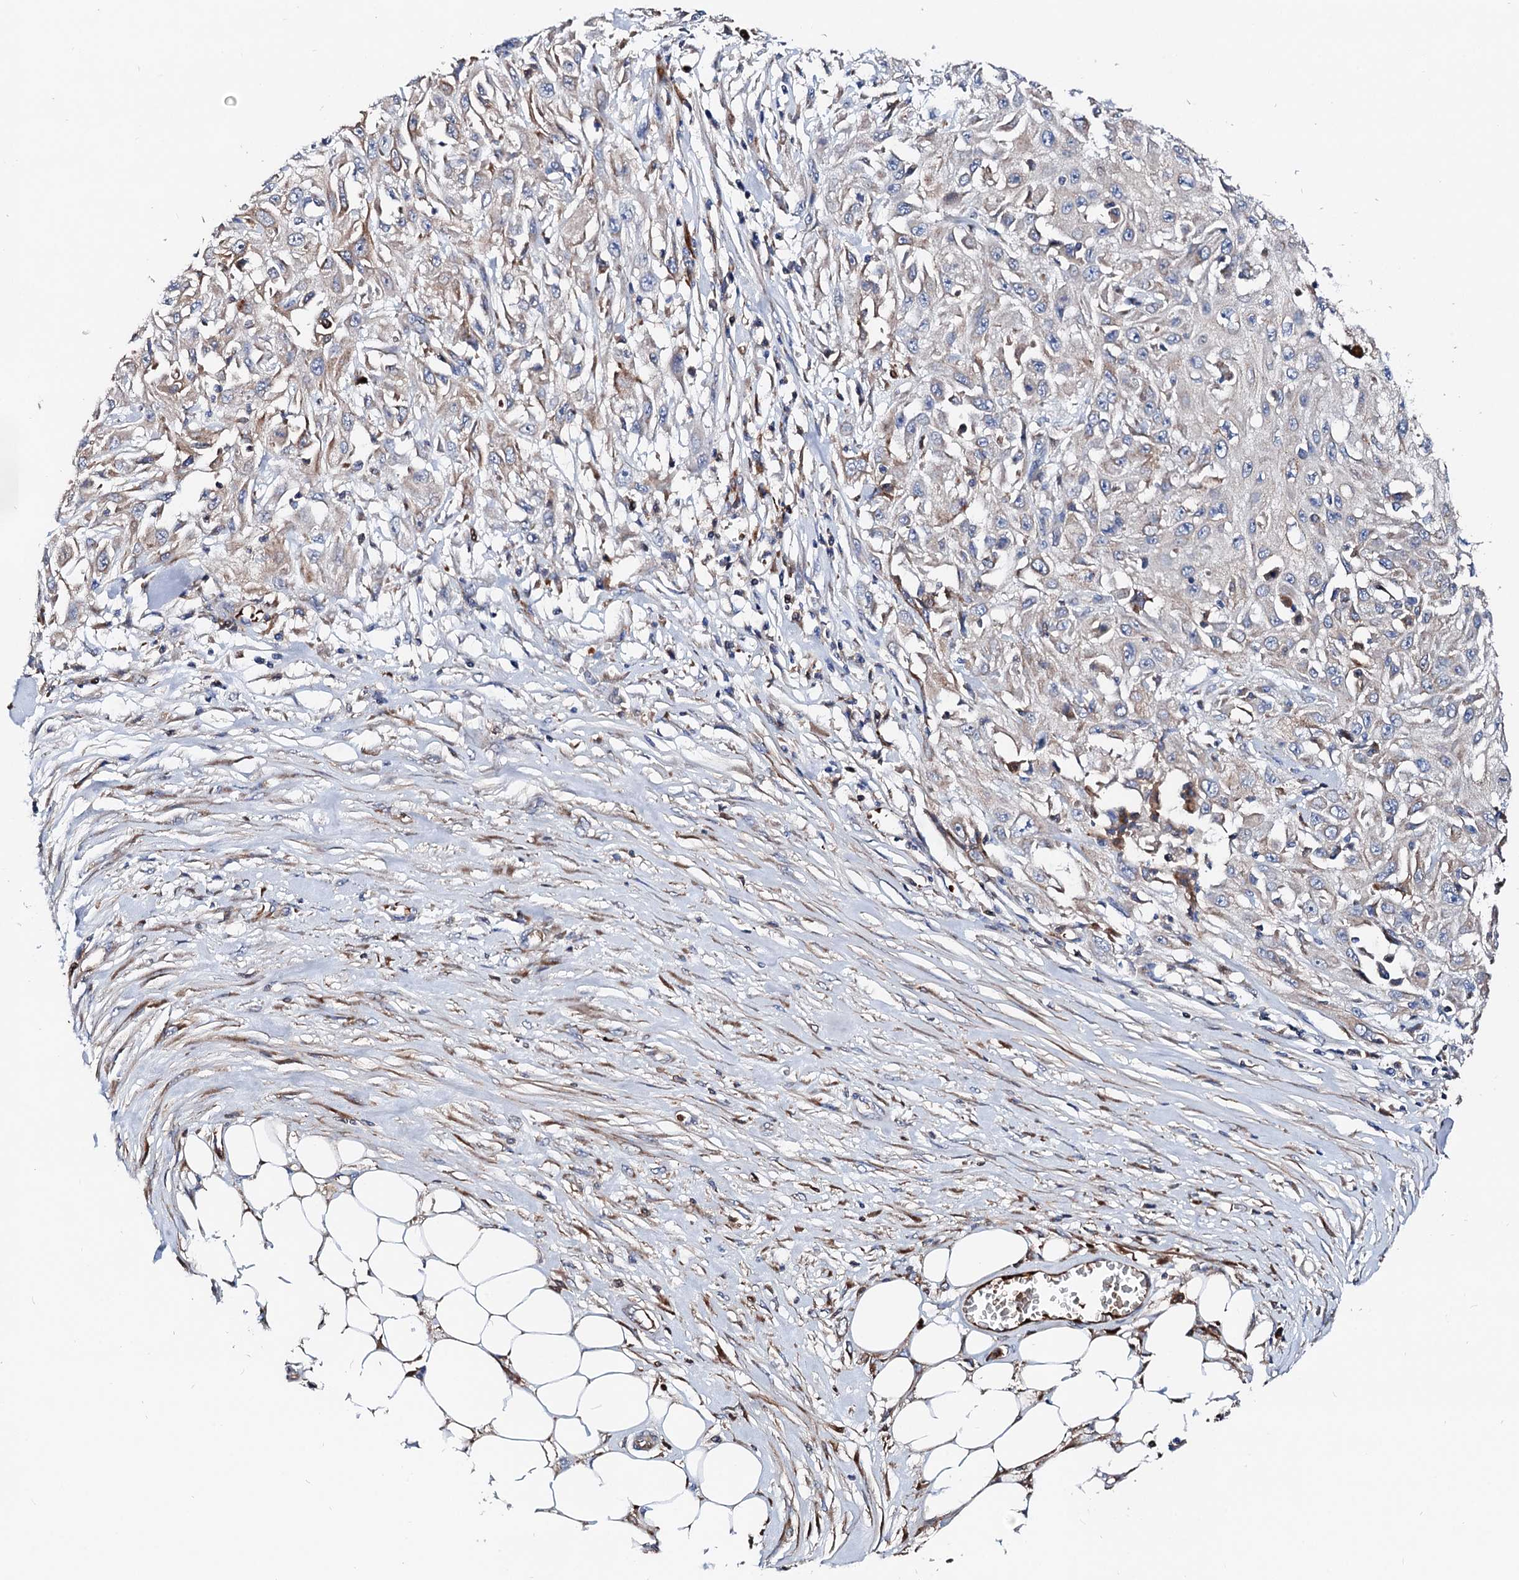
{"staining": {"intensity": "weak", "quantity": "<25%", "location": "cytoplasmic/membranous"}, "tissue": "skin cancer", "cell_type": "Tumor cells", "image_type": "cancer", "snomed": [{"axis": "morphology", "description": "Squamous cell carcinoma, NOS"}, {"axis": "morphology", "description": "Squamous cell carcinoma, metastatic, NOS"}, {"axis": "topography", "description": "Skin"}, {"axis": "topography", "description": "Lymph node"}], "caption": "The IHC histopathology image has no significant expression in tumor cells of skin cancer tissue.", "gene": "SLC10A7", "patient": {"sex": "male", "age": 75}}